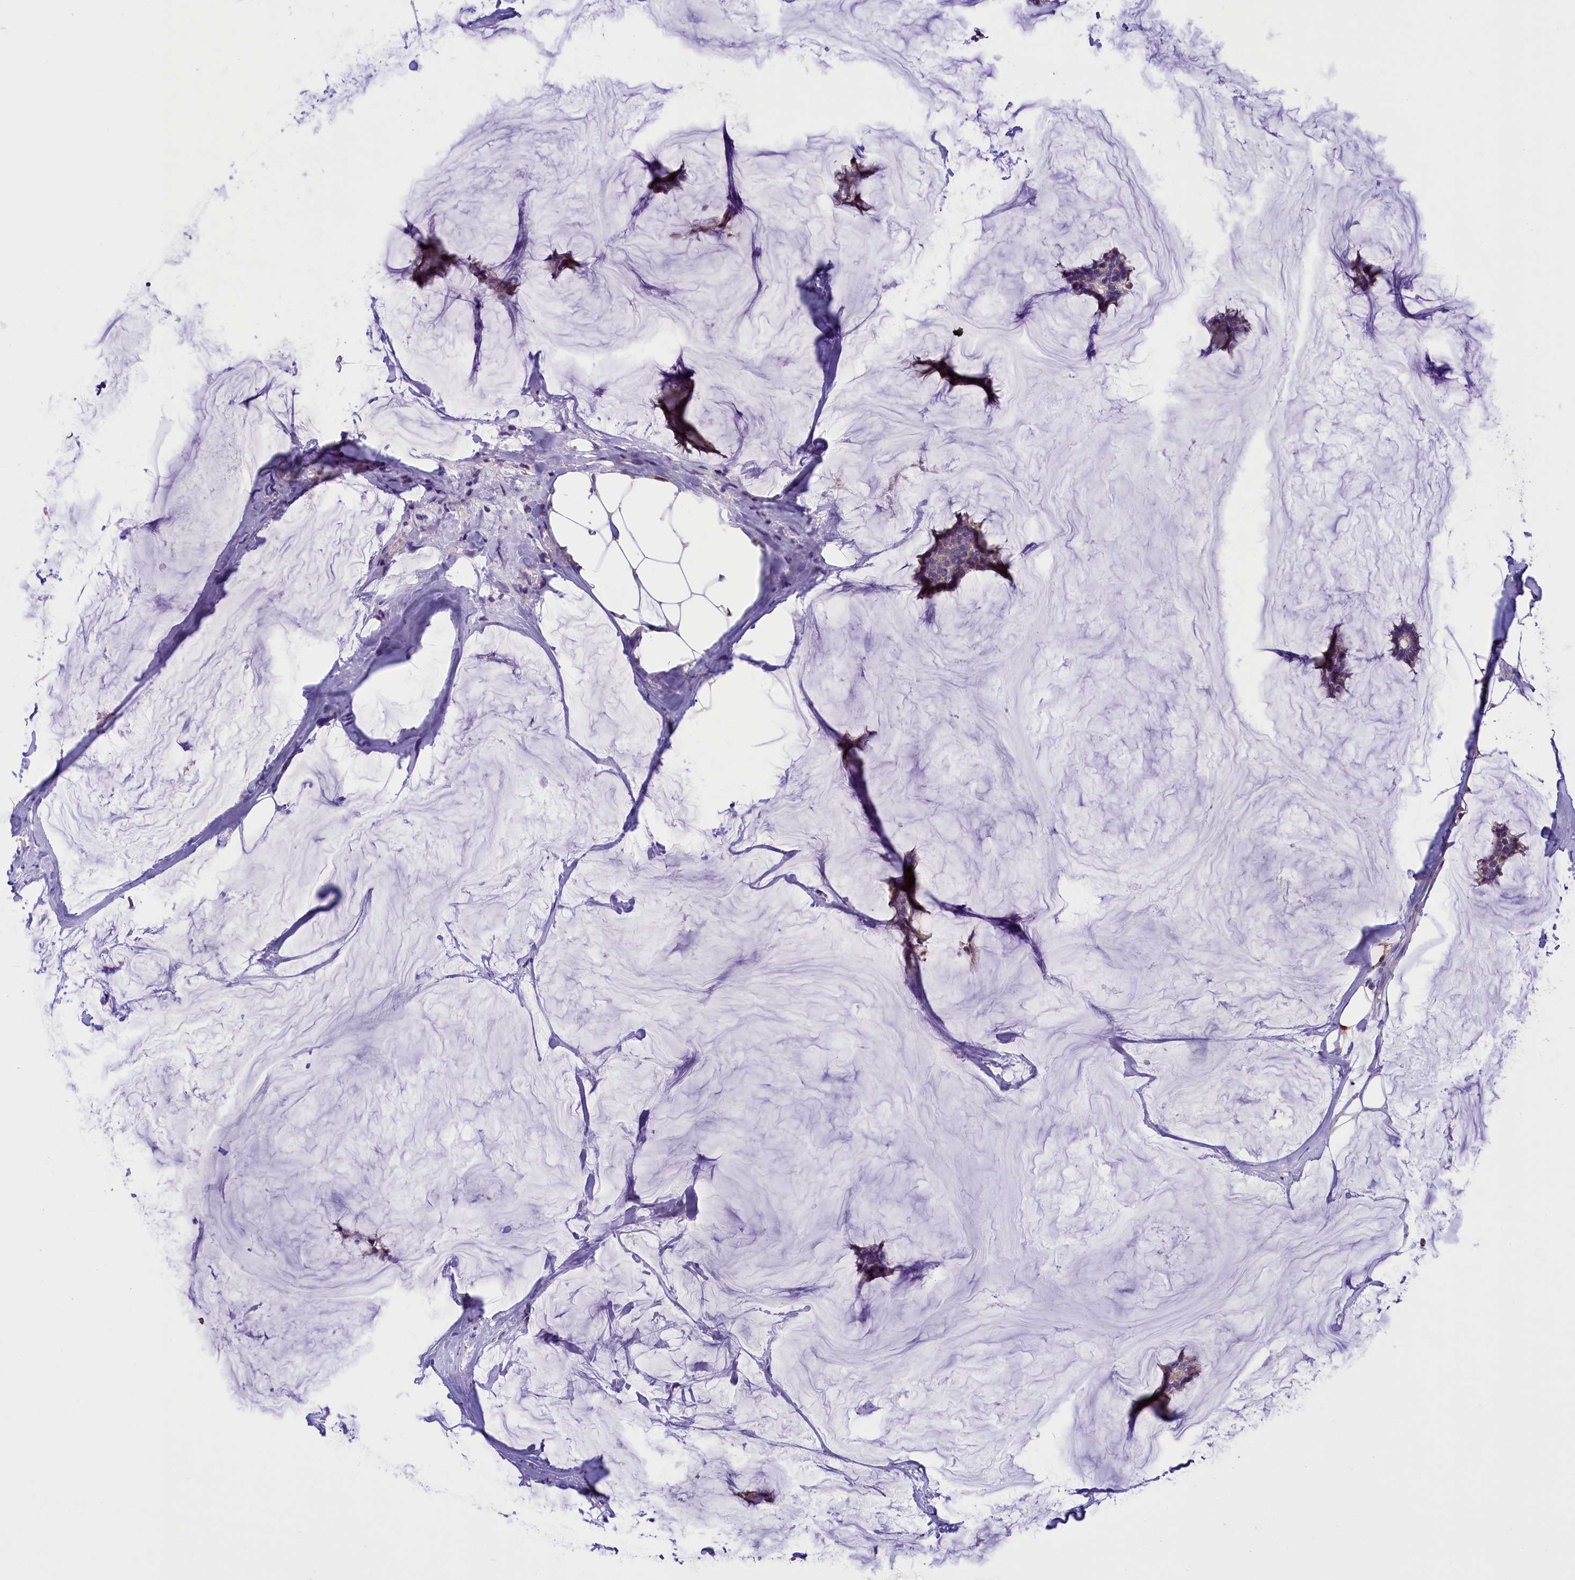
{"staining": {"intensity": "weak", "quantity": "<25%", "location": "cytoplasmic/membranous"}, "tissue": "breast cancer", "cell_type": "Tumor cells", "image_type": "cancer", "snomed": [{"axis": "morphology", "description": "Duct carcinoma"}, {"axis": "topography", "description": "Breast"}], "caption": "Human breast cancer (invasive ductal carcinoma) stained for a protein using immunohistochemistry (IHC) demonstrates no positivity in tumor cells.", "gene": "ABAT", "patient": {"sex": "female", "age": 93}}